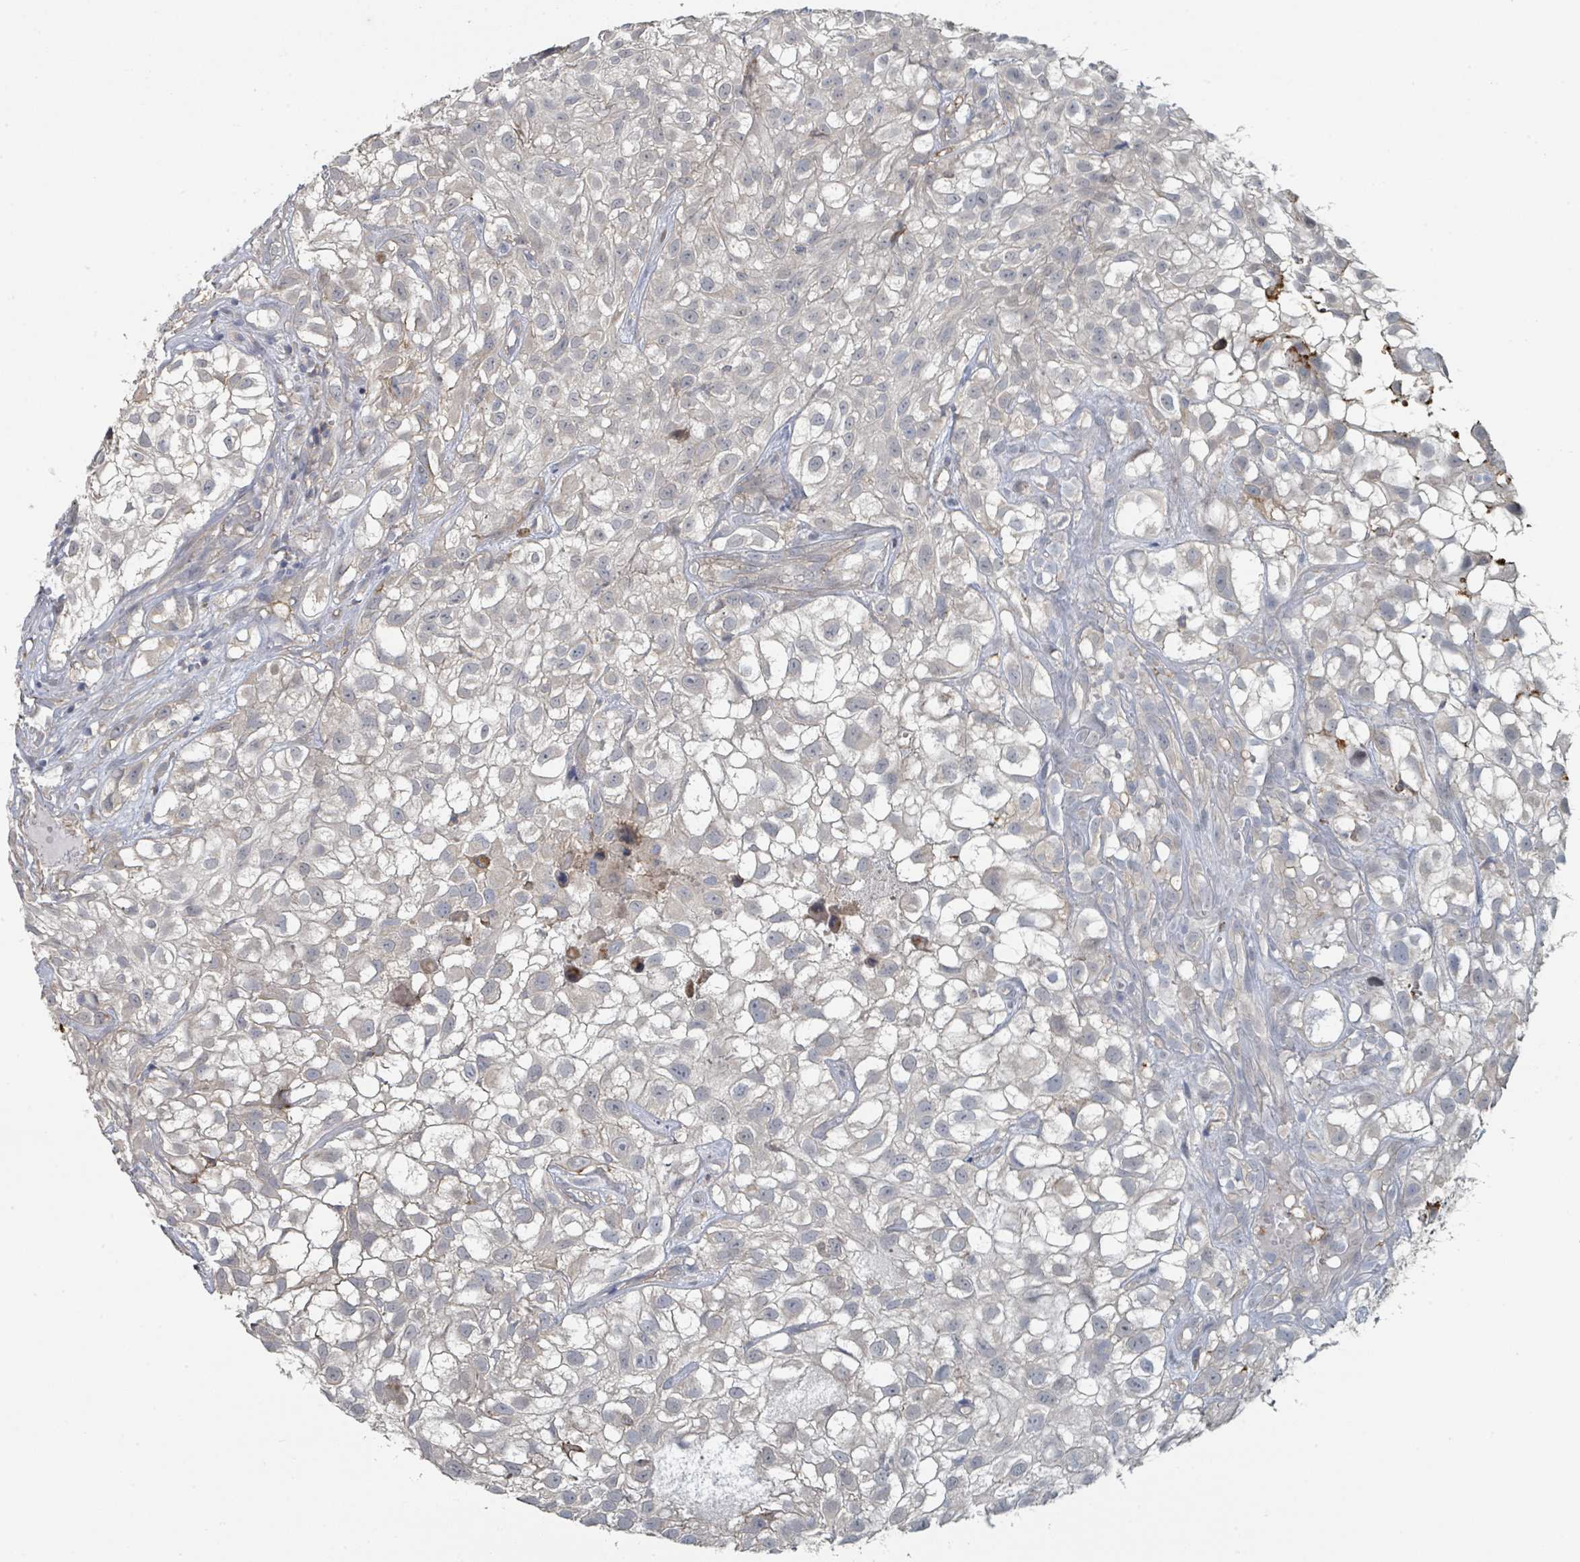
{"staining": {"intensity": "negative", "quantity": "none", "location": "none"}, "tissue": "urothelial cancer", "cell_type": "Tumor cells", "image_type": "cancer", "snomed": [{"axis": "morphology", "description": "Urothelial carcinoma, High grade"}, {"axis": "topography", "description": "Urinary bladder"}], "caption": "Tumor cells show no significant positivity in high-grade urothelial carcinoma.", "gene": "LRRC42", "patient": {"sex": "male", "age": 56}}